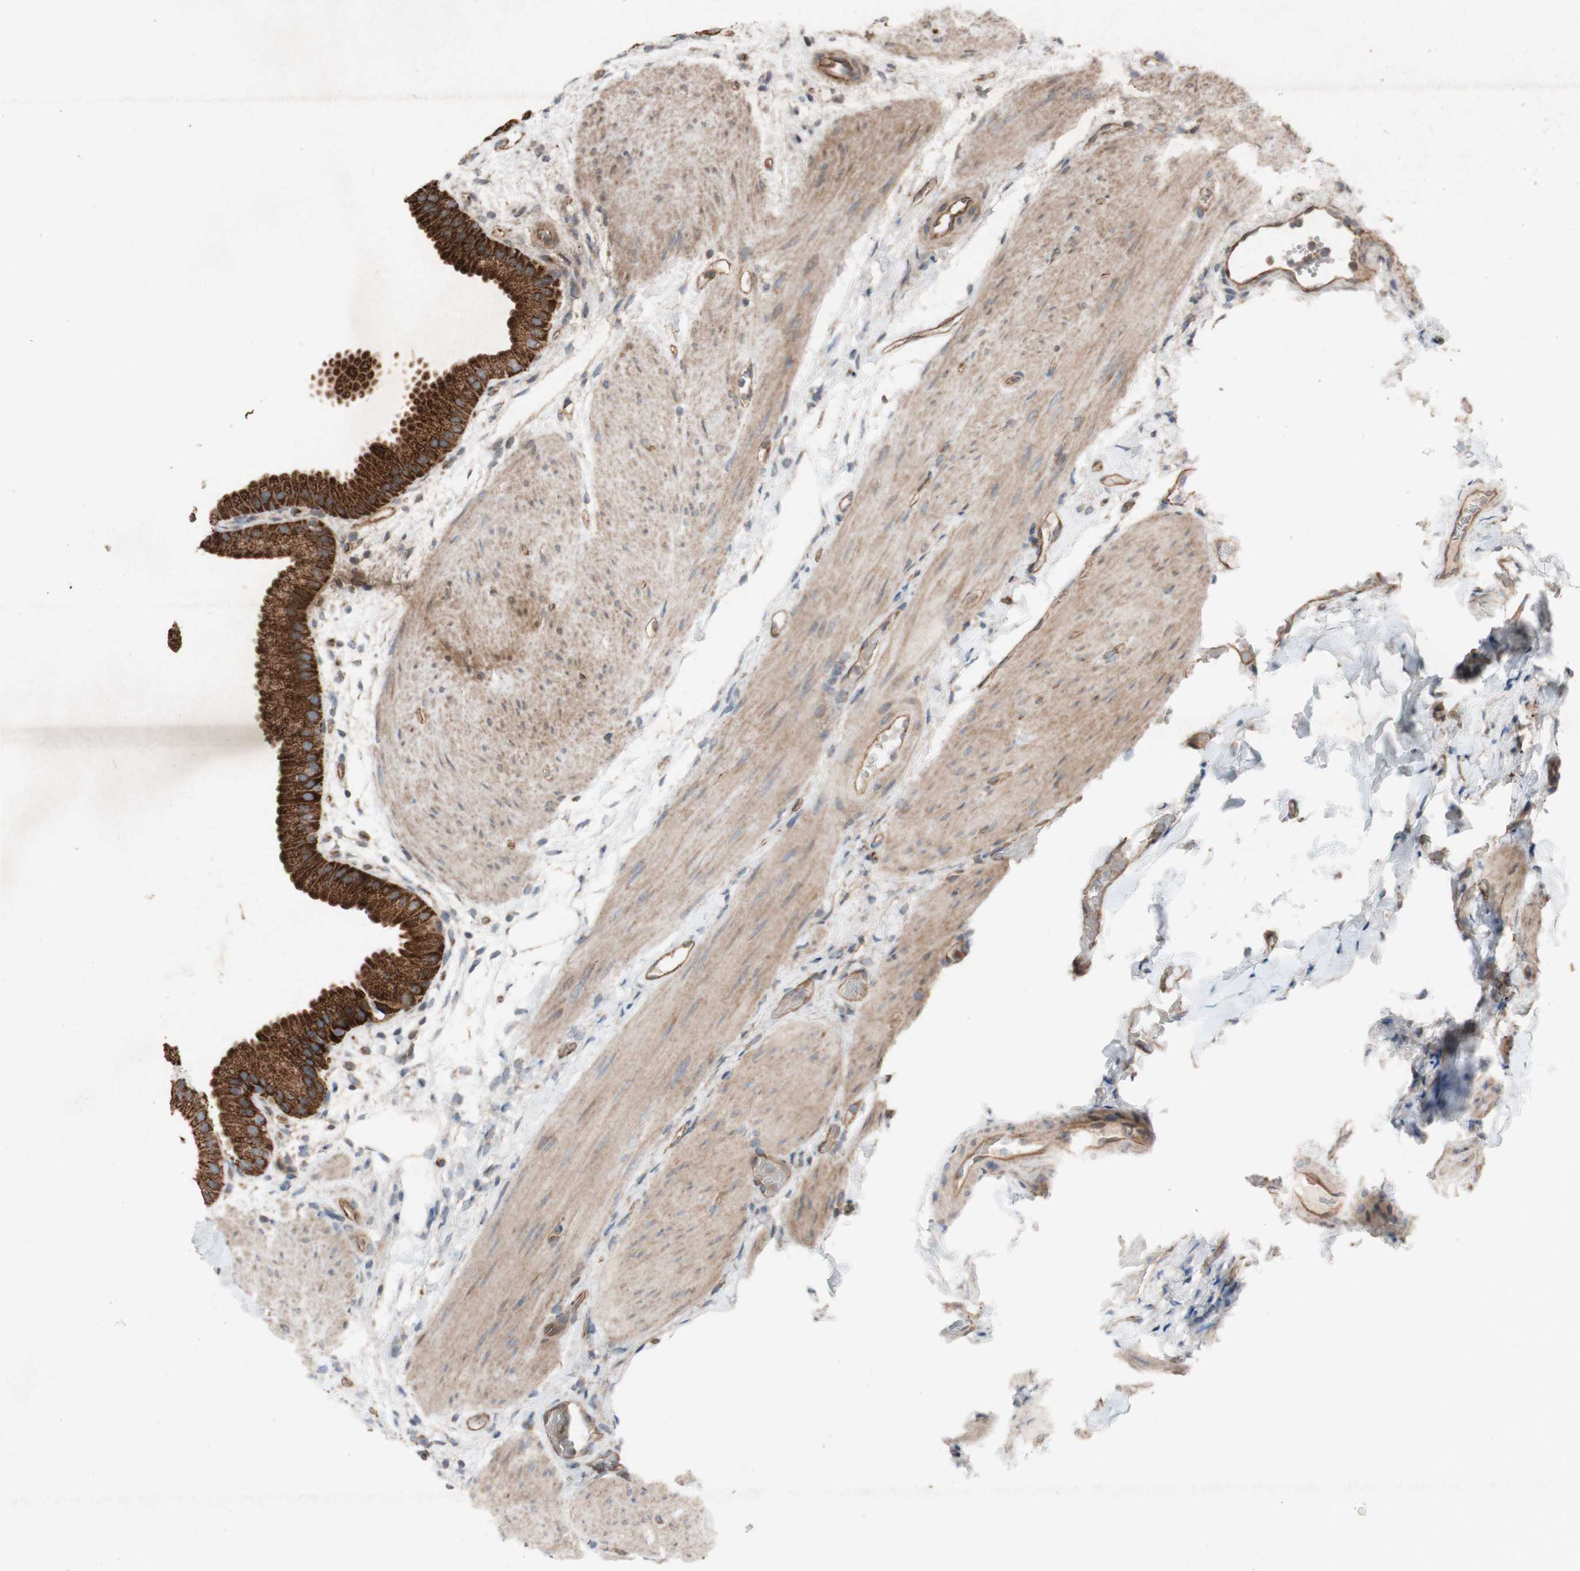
{"staining": {"intensity": "strong", "quantity": ">75%", "location": "cytoplasmic/membranous"}, "tissue": "gallbladder", "cell_type": "Glandular cells", "image_type": "normal", "snomed": [{"axis": "morphology", "description": "Normal tissue, NOS"}, {"axis": "topography", "description": "Gallbladder"}], "caption": "Immunohistochemical staining of unremarkable human gallbladder reveals high levels of strong cytoplasmic/membranous positivity in approximately >75% of glandular cells.", "gene": "TST", "patient": {"sex": "female", "age": 64}}